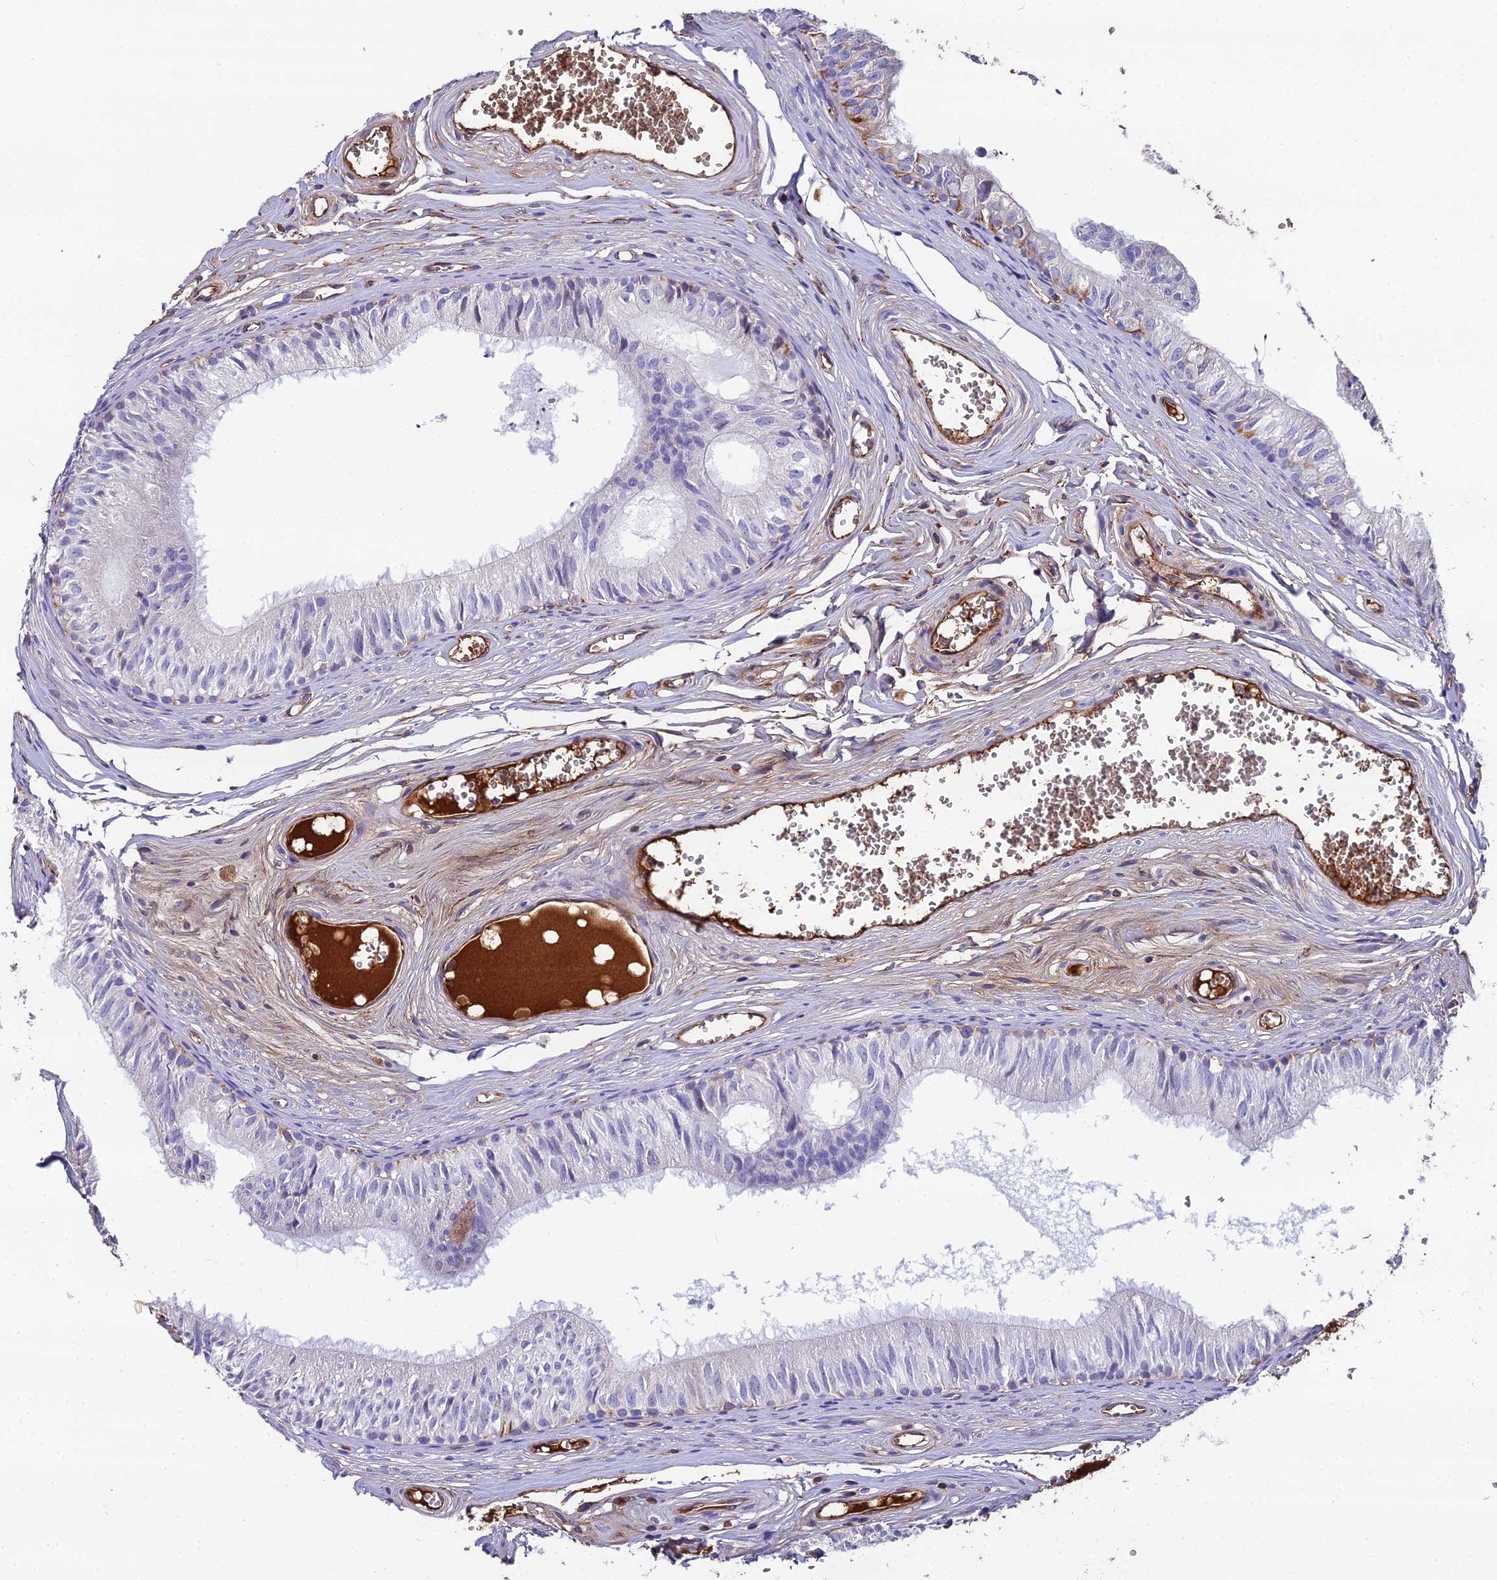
{"staining": {"intensity": "moderate", "quantity": "<25%", "location": "cytoplasmic/membranous"}, "tissue": "epididymis", "cell_type": "Glandular cells", "image_type": "normal", "snomed": [{"axis": "morphology", "description": "Normal tissue, NOS"}, {"axis": "topography", "description": "Epididymis"}], "caption": "Brown immunohistochemical staining in benign epididymis reveals moderate cytoplasmic/membranous expression in about <25% of glandular cells. The protein of interest is shown in brown color, while the nuclei are stained blue.", "gene": "BEX4", "patient": {"sex": "male", "age": 36}}